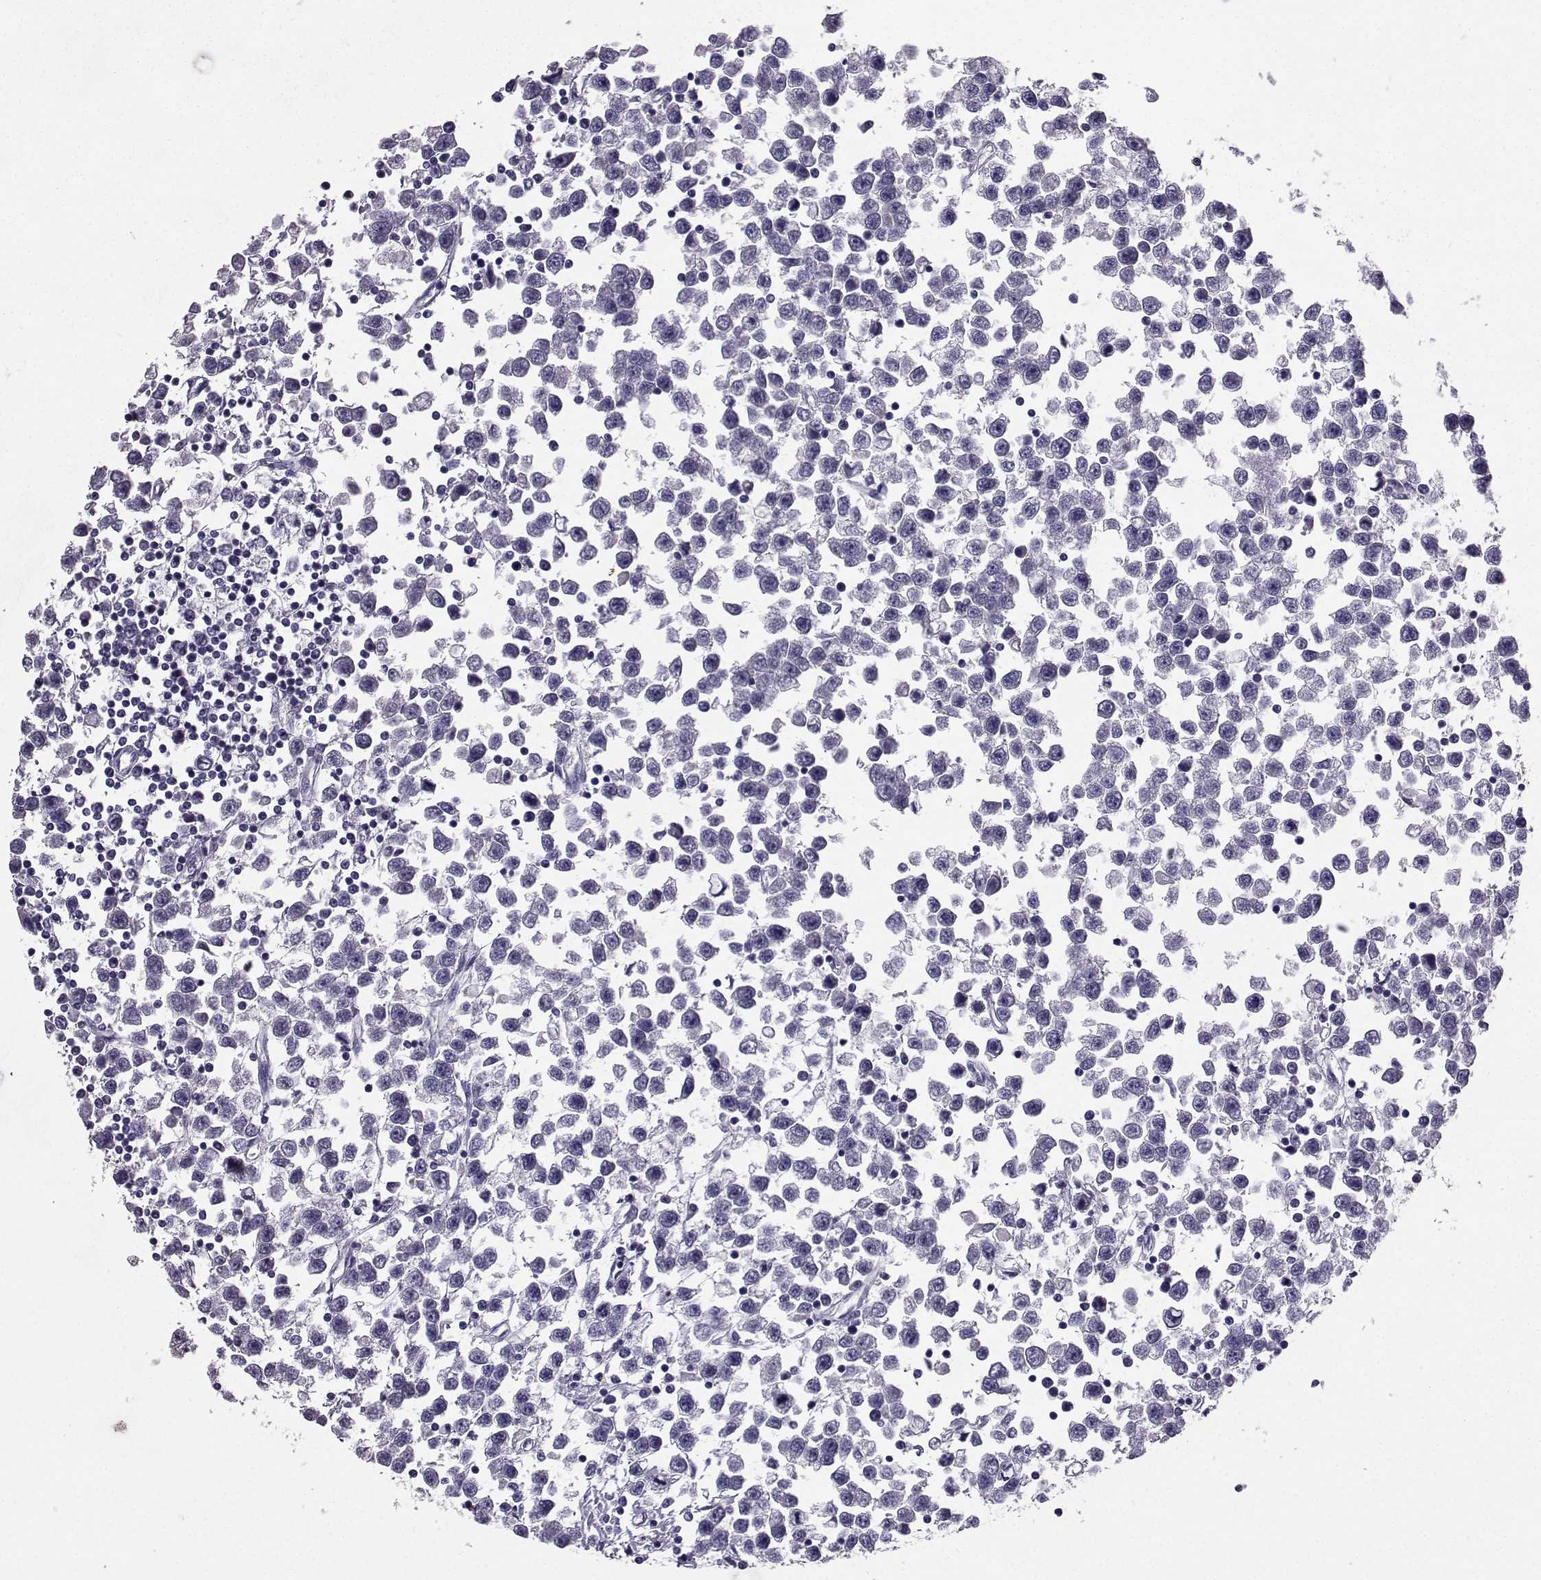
{"staining": {"intensity": "negative", "quantity": "none", "location": "none"}, "tissue": "testis cancer", "cell_type": "Tumor cells", "image_type": "cancer", "snomed": [{"axis": "morphology", "description": "Seminoma, NOS"}, {"axis": "topography", "description": "Testis"}], "caption": "Immunohistochemistry (IHC) histopathology image of human testis cancer (seminoma) stained for a protein (brown), which shows no expression in tumor cells. (Stains: DAB (3,3'-diaminobenzidine) immunohistochemistry with hematoxylin counter stain, Microscopy: brightfield microscopy at high magnification).", "gene": "SPAG11B", "patient": {"sex": "male", "age": 34}}